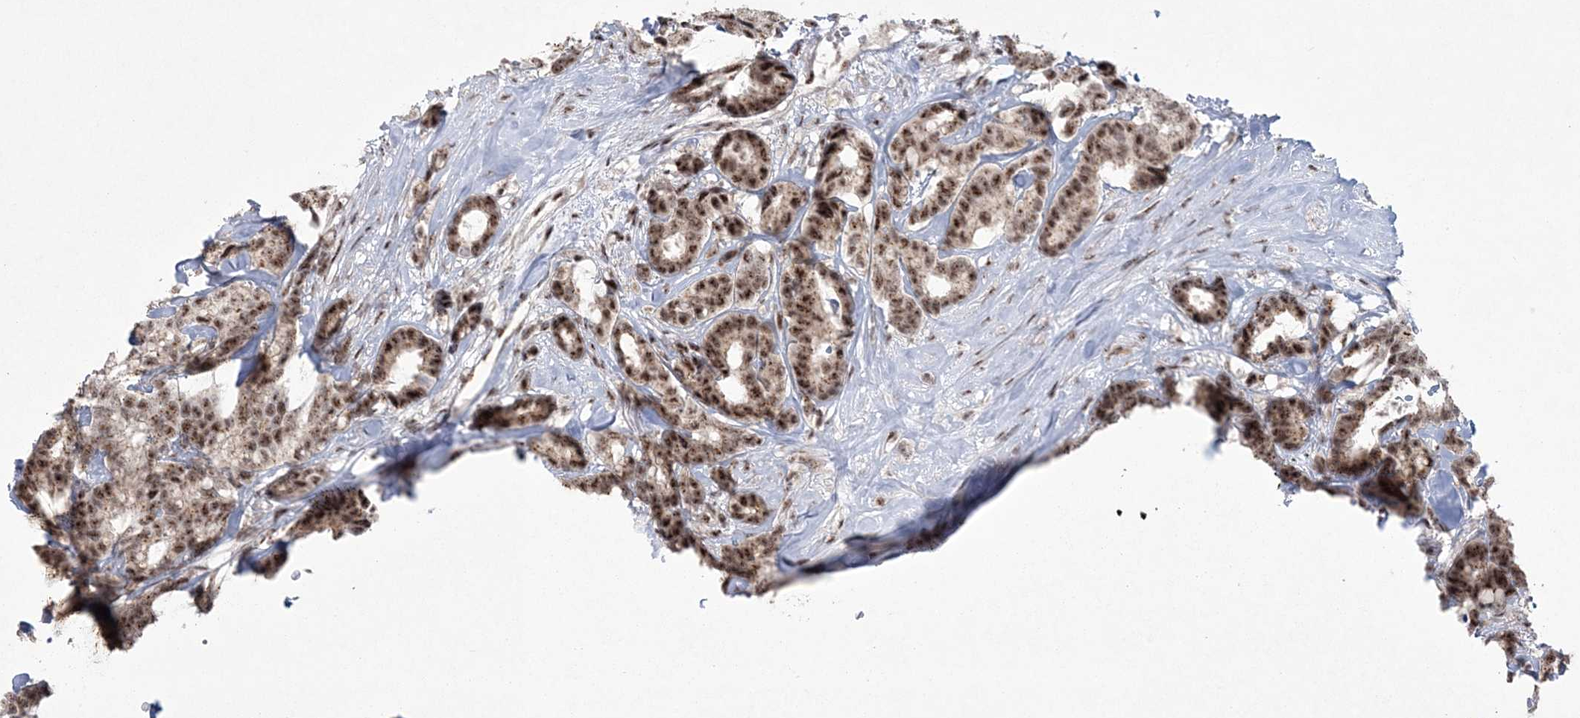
{"staining": {"intensity": "moderate", "quantity": ">75%", "location": "nuclear"}, "tissue": "breast cancer", "cell_type": "Tumor cells", "image_type": "cancer", "snomed": [{"axis": "morphology", "description": "Duct carcinoma"}, {"axis": "topography", "description": "Breast"}], "caption": "The micrograph reveals immunohistochemical staining of invasive ductal carcinoma (breast). There is moderate nuclear expression is seen in about >75% of tumor cells.", "gene": "KDM6B", "patient": {"sex": "female", "age": 87}}